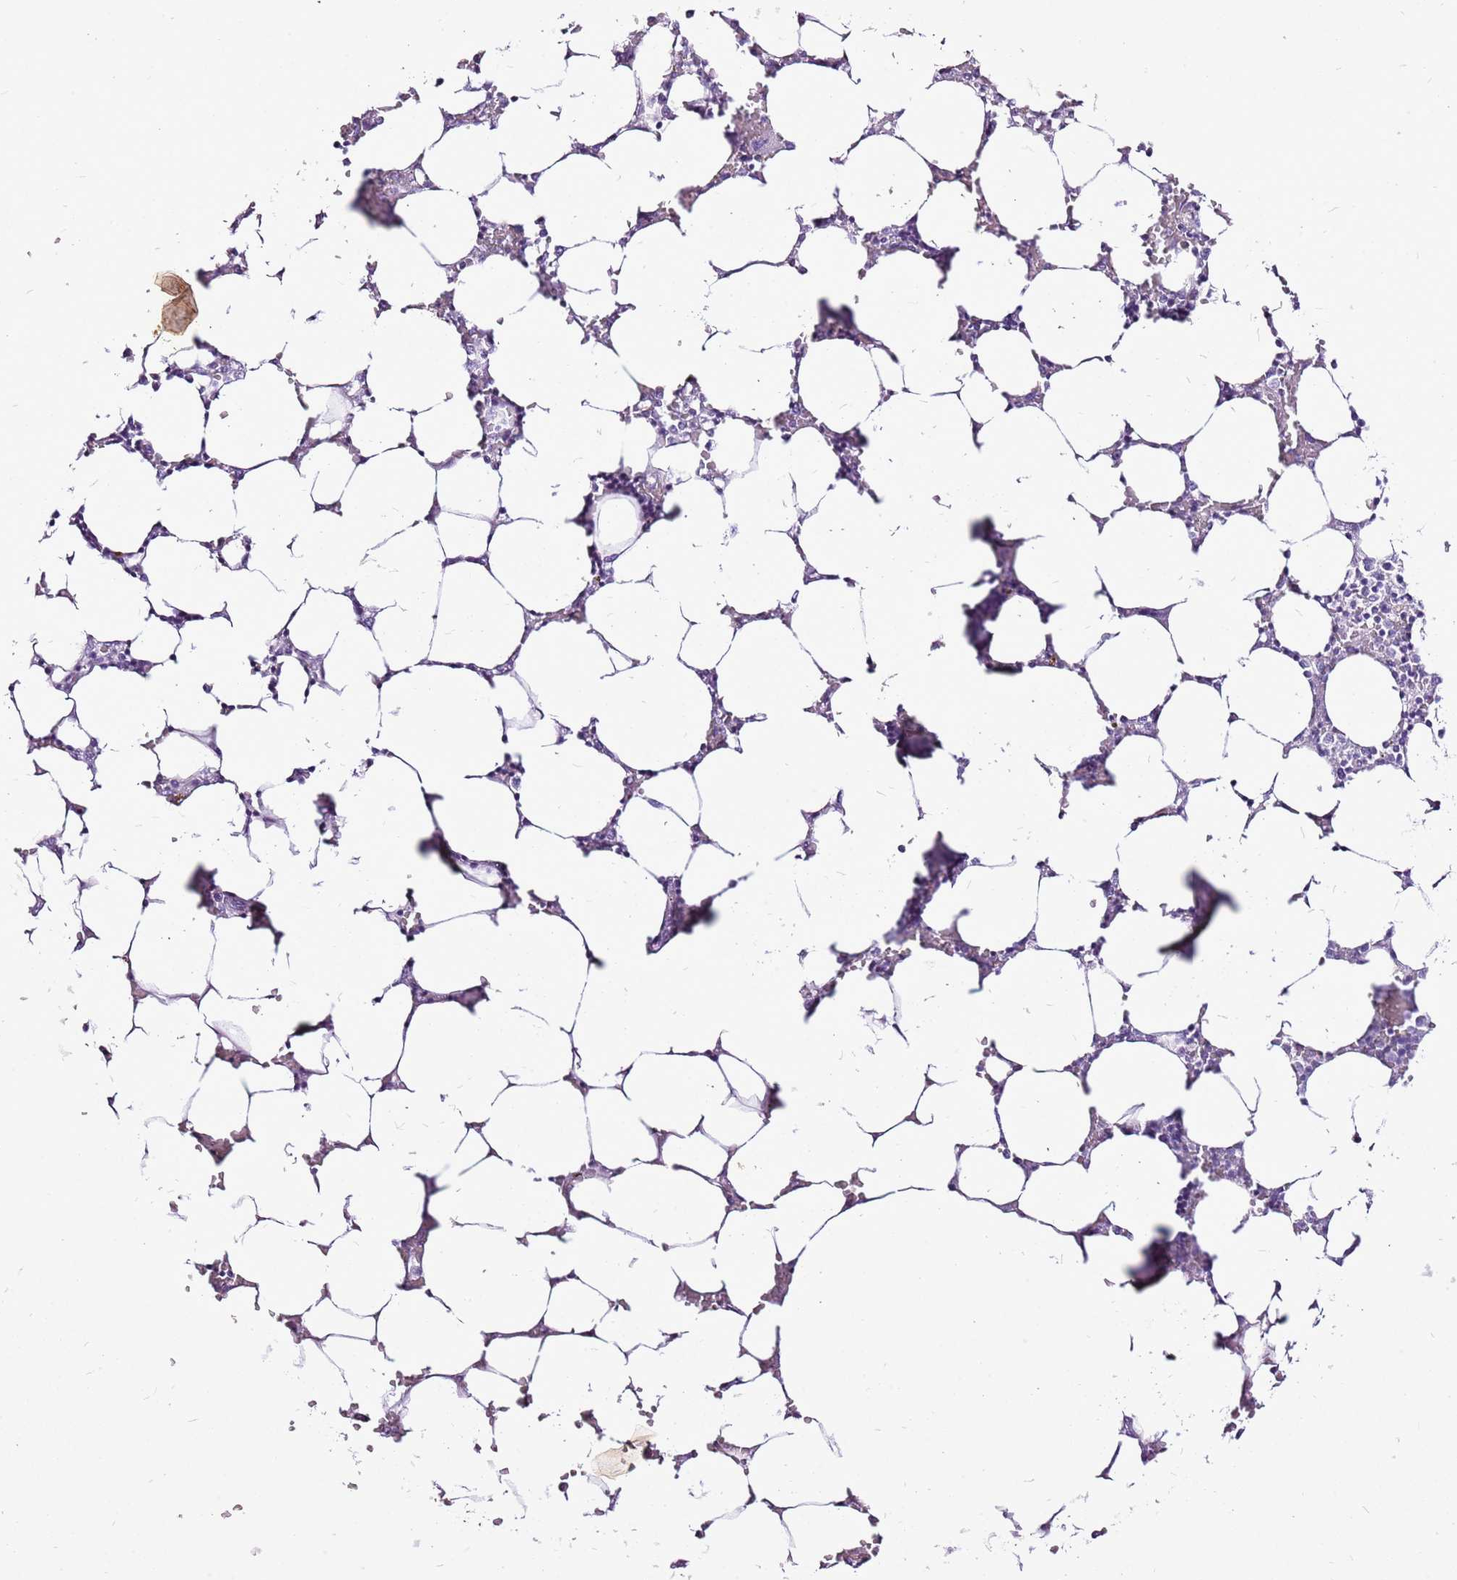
{"staining": {"intensity": "negative", "quantity": "none", "location": "none"}, "tissue": "bone marrow", "cell_type": "Hematopoietic cells", "image_type": "normal", "snomed": [{"axis": "morphology", "description": "Normal tissue, NOS"}, {"axis": "topography", "description": "Bone marrow"}], "caption": "Human bone marrow stained for a protein using IHC exhibits no staining in hematopoietic cells.", "gene": "CNFN", "patient": {"sex": "male", "age": 64}}